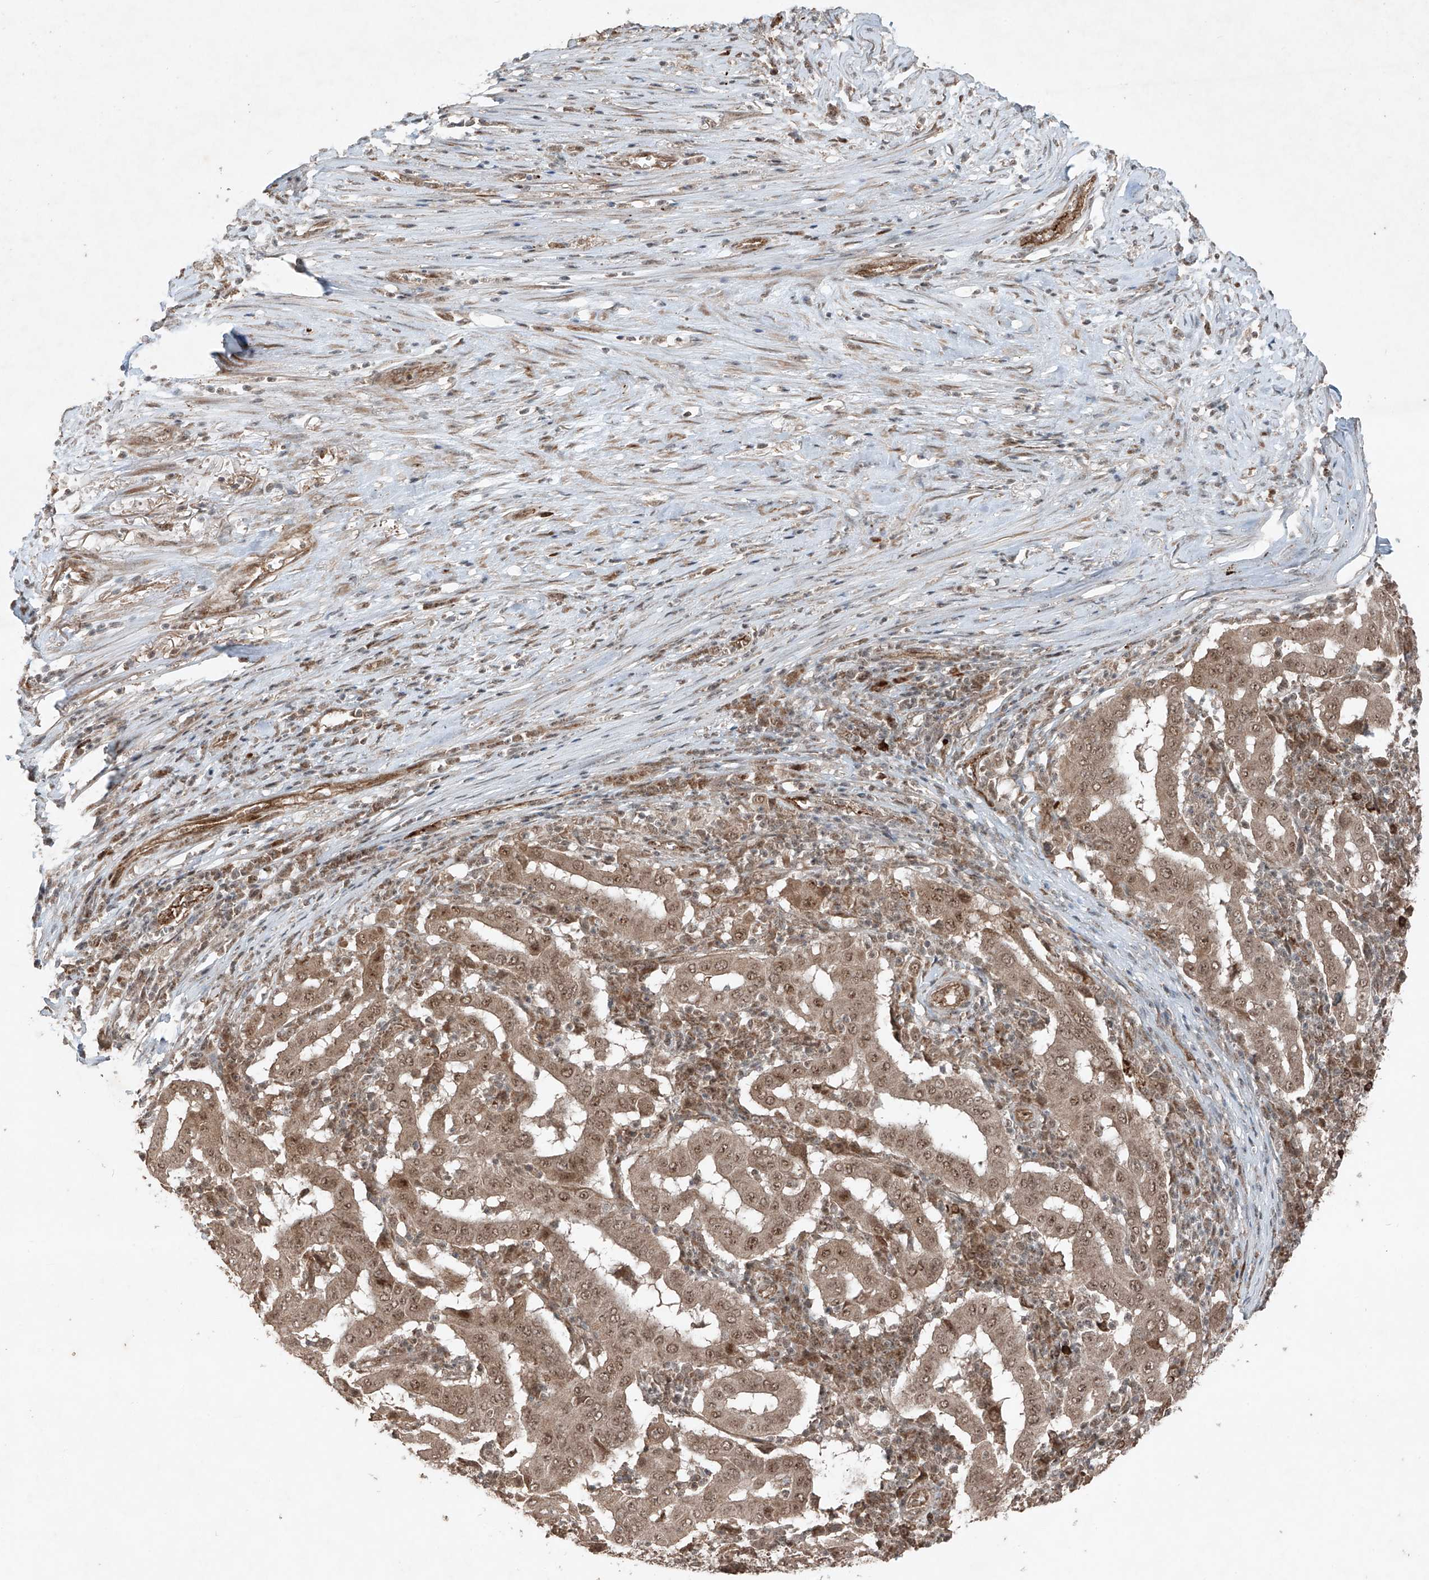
{"staining": {"intensity": "moderate", "quantity": ">75%", "location": "cytoplasmic/membranous,nuclear"}, "tissue": "pancreatic cancer", "cell_type": "Tumor cells", "image_type": "cancer", "snomed": [{"axis": "morphology", "description": "Adenocarcinoma, NOS"}, {"axis": "topography", "description": "Pancreas"}], "caption": "Tumor cells display moderate cytoplasmic/membranous and nuclear positivity in about >75% of cells in pancreatic cancer.", "gene": "ZNF620", "patient": {"sex": "male", "age": 63}}